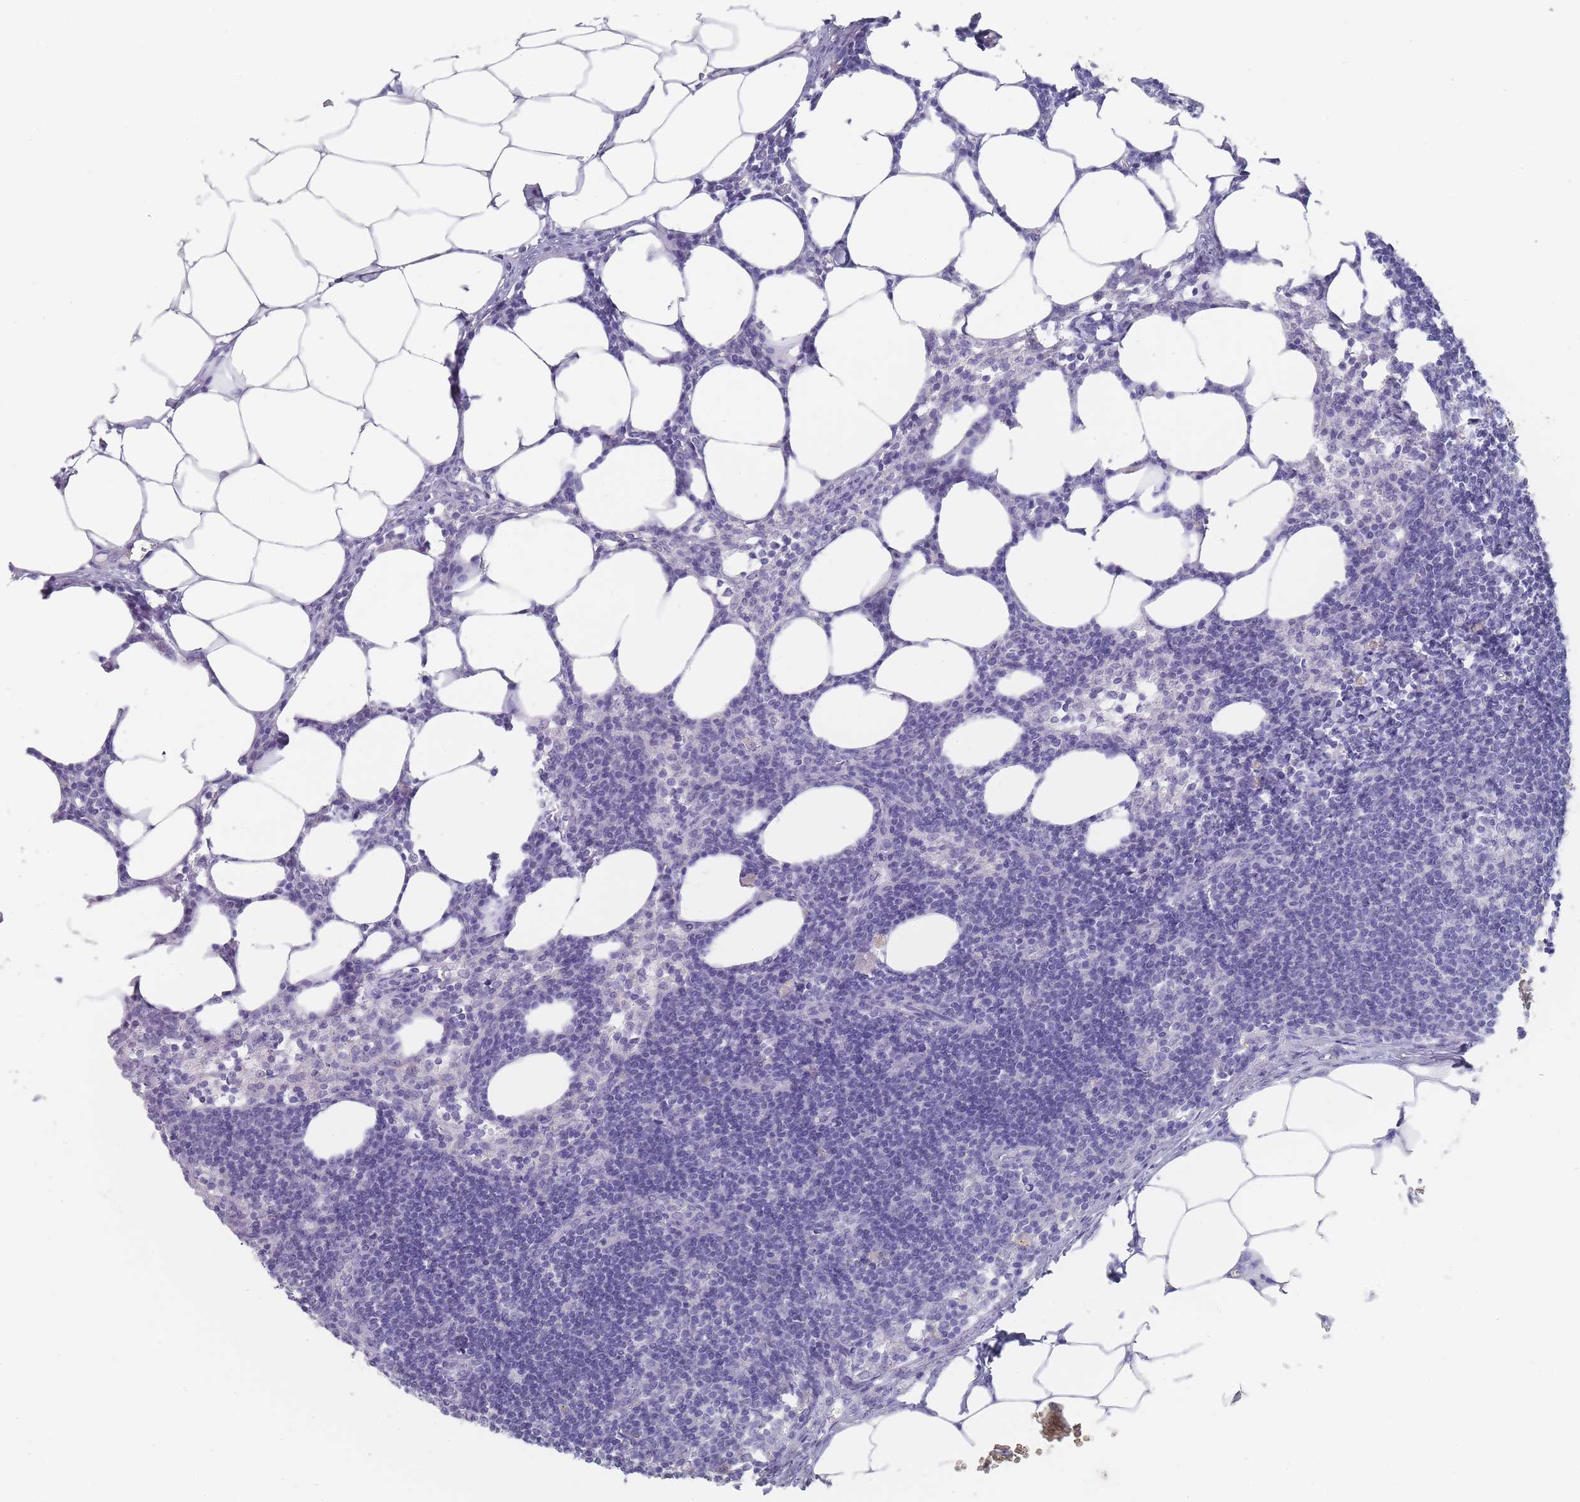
{"staining": {"intensity": "negative", "quantity": "none", "location": "none"}, "tissue": "lymph node", "cell_type": "Germinal center cells", "image_type": "normal", "snomed": [{"axis": "morphology", "description": "Normal tissue, NOS"}, {"axis": "topography", "description": "Lymph node"}], "caption": "Human lymph node stained for a protein using immunohistochemistry demonstrates no expression in germinal center cells.", "gene": "RAB2B", "patient": {"sex": "female", "age": 30}}